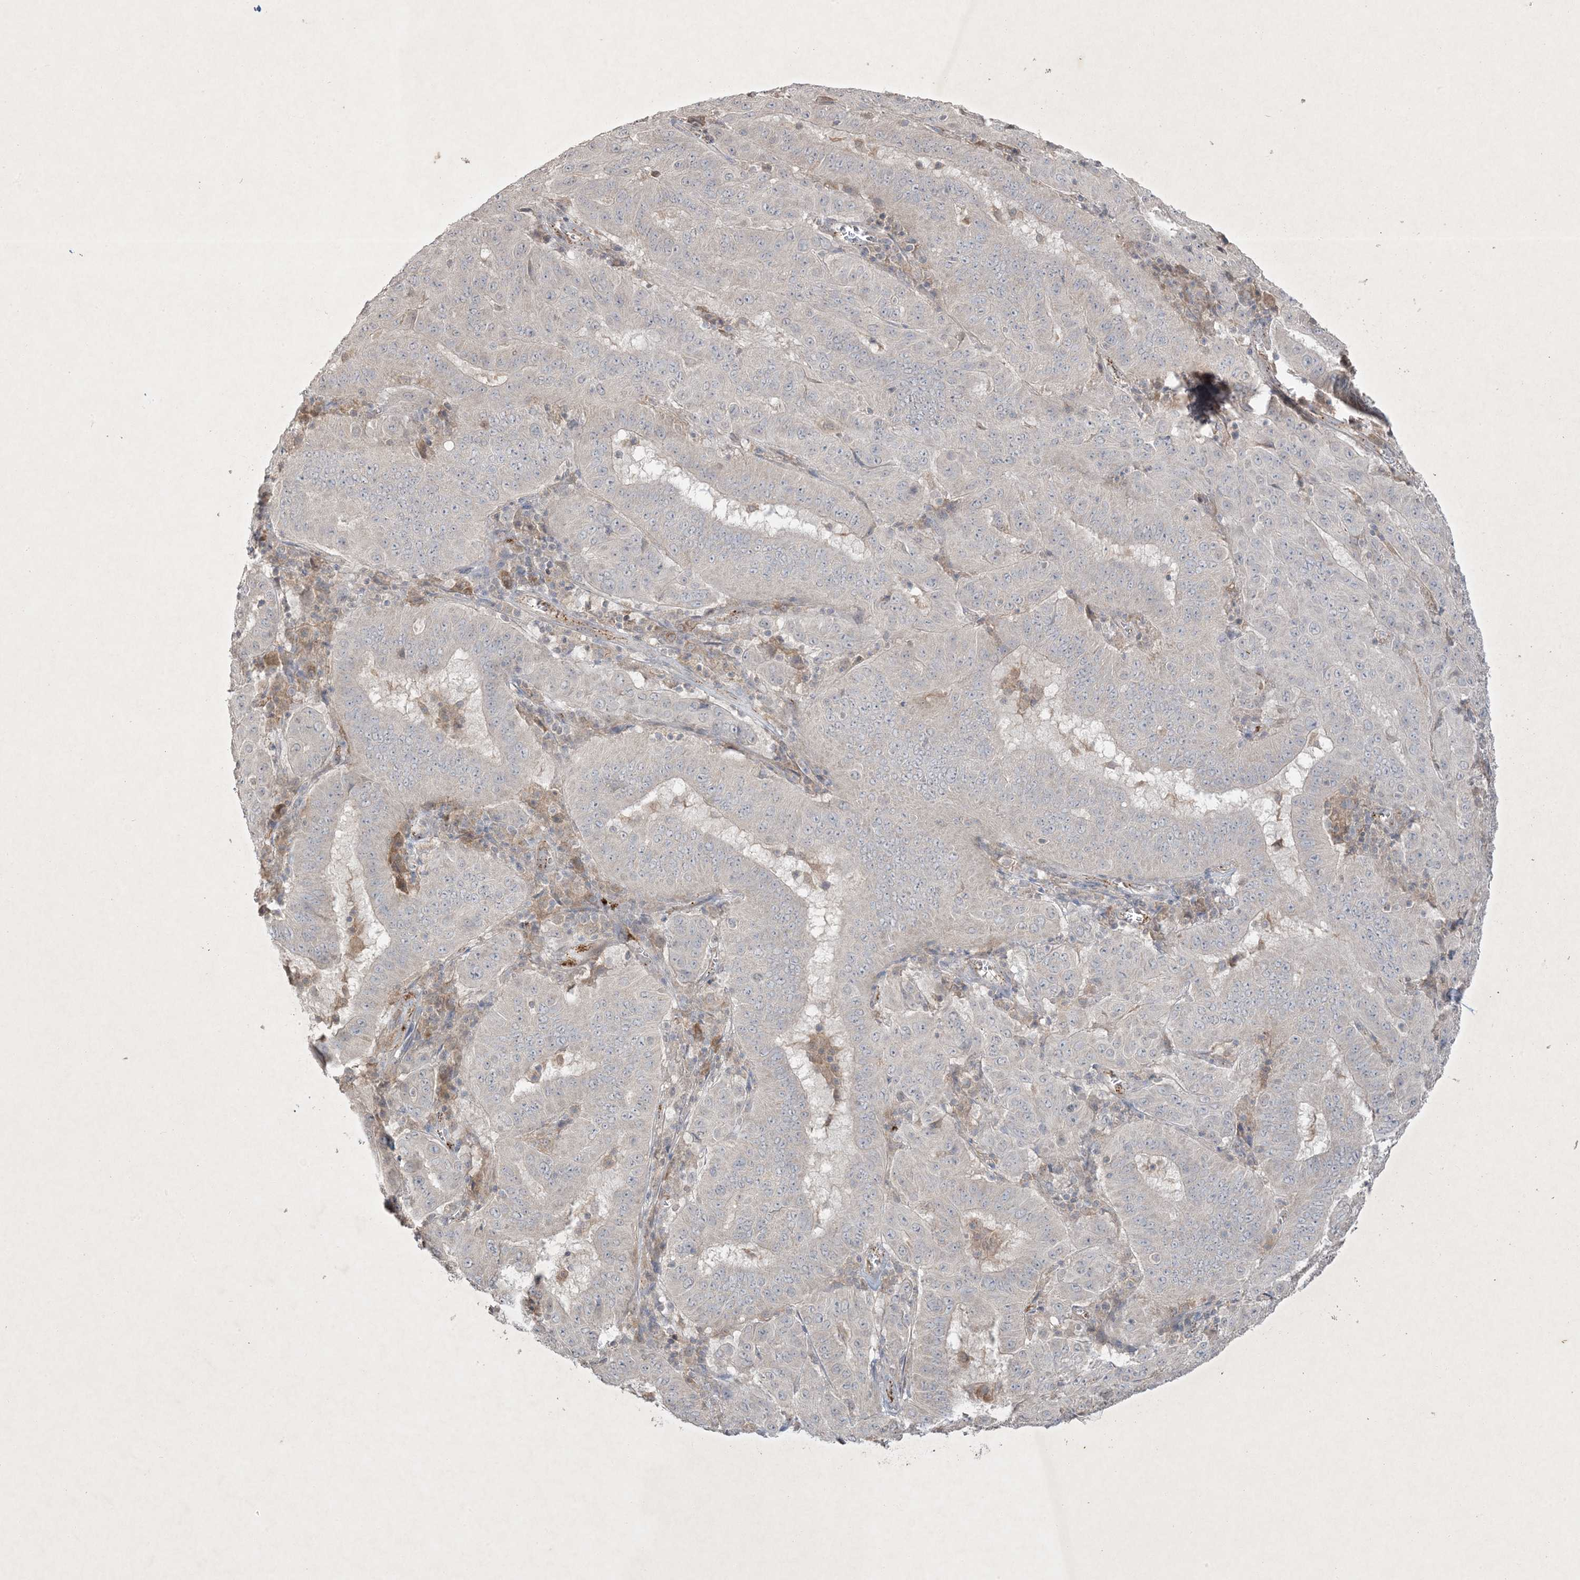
{"staining": {"intensity": "negative", "quantity": "none", "location": "none"}, "tissue": "pancreatic cancer", "cell_type": "Tumor cells", "image_type": "cancer", "snomed": [{"axis": "morphology", "description": "Adenocarcinoma, NOS"}, {"axis": "topography", "description": "Pancreas"}], "caption": "Immunohistochemistry photomicrograph of adenocarcinoma (pancreatic) stained for a protein (brown), which shows no positivity in tumor cells. (DAB (3,3'-diaminobenzidine) IHC, high magnification).", "gene": "PRSS36", "patient": {"sex": "male", "age": 63}}